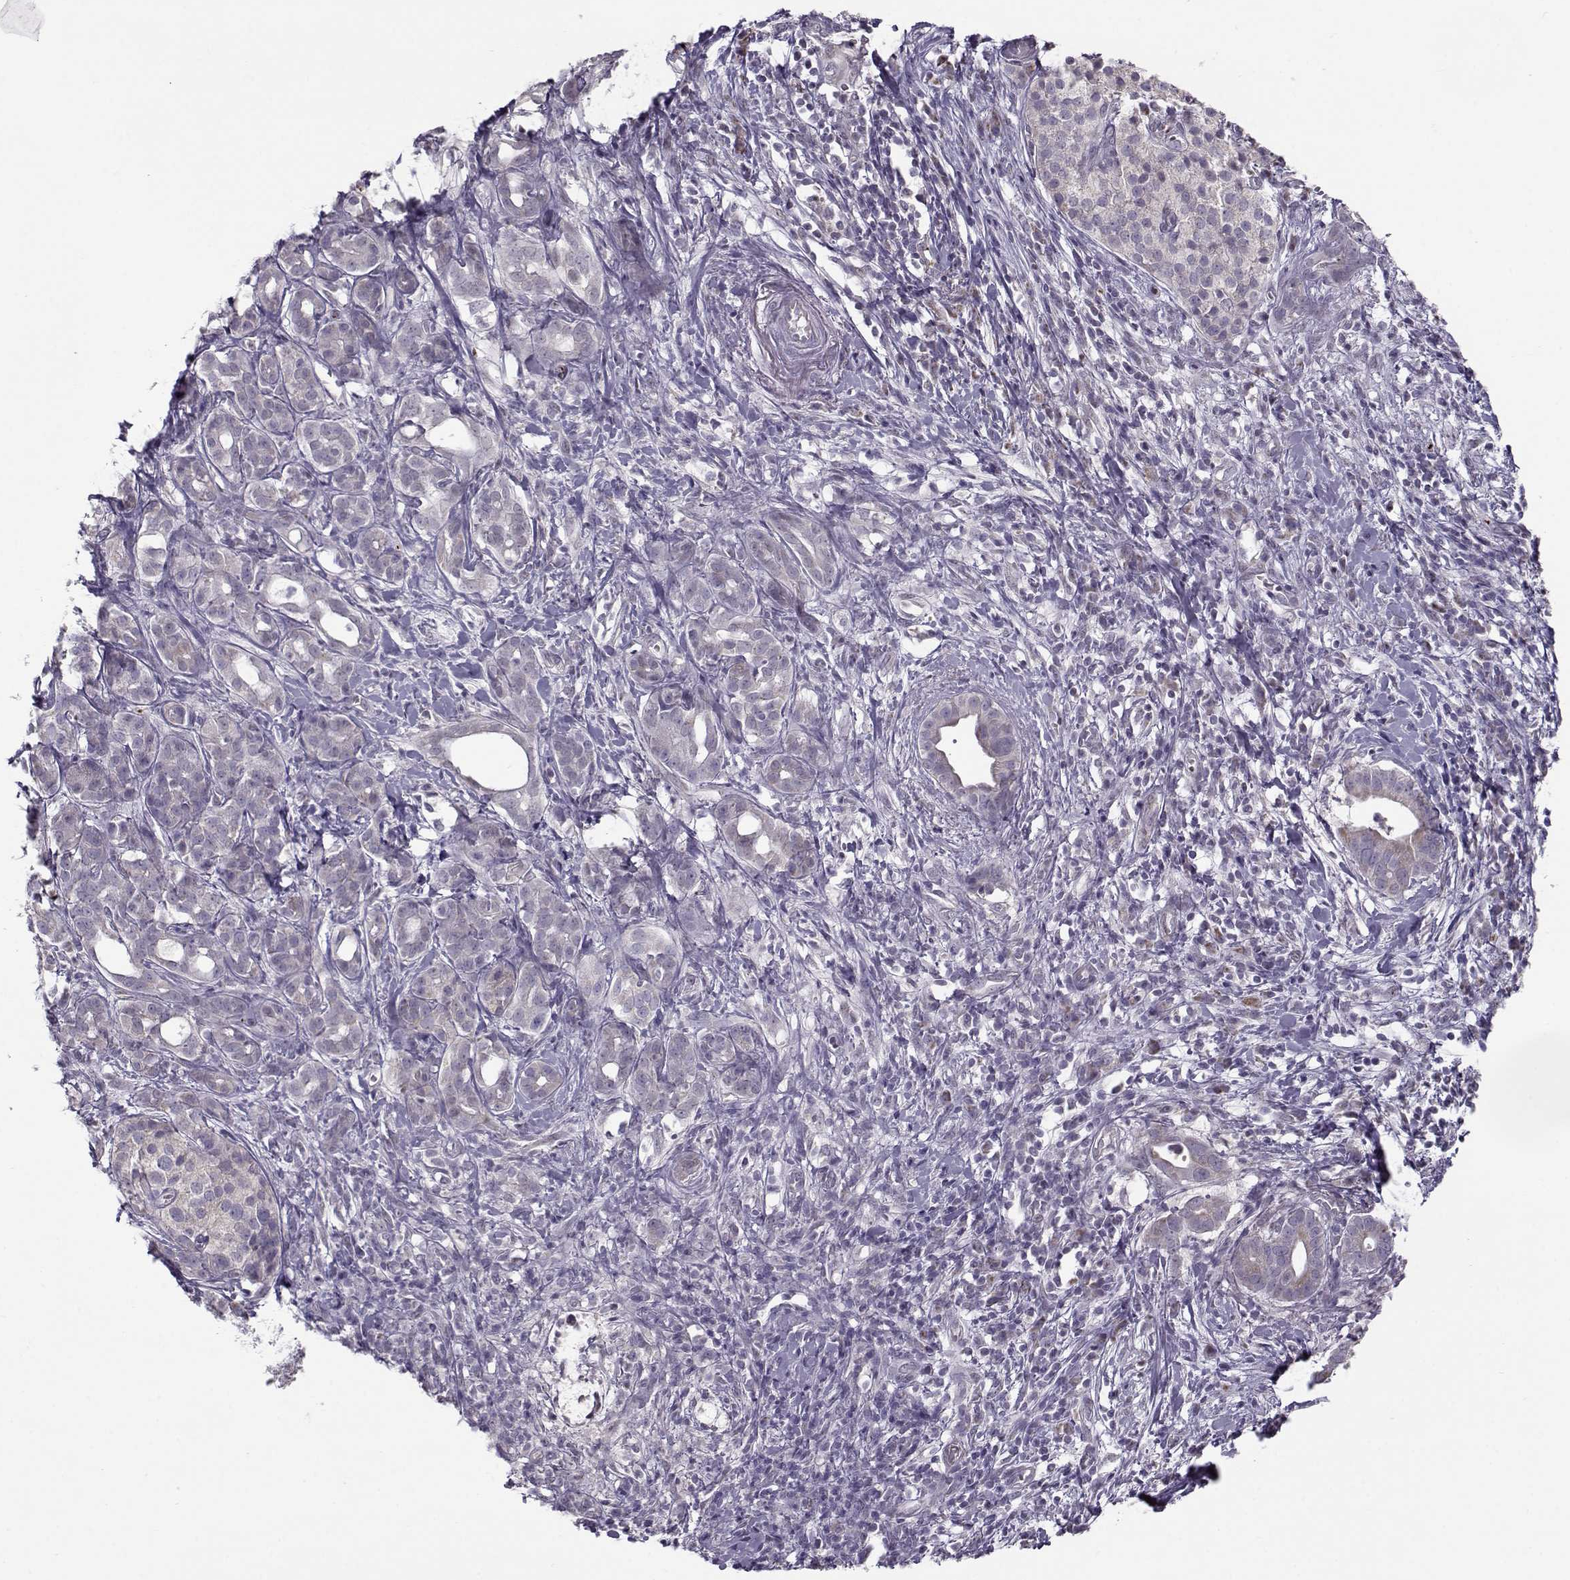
{"staining": {"intensity": "negative", "quantity": "none", "location": "none"}, "tissue": "pancreatic cancer", "cell_type": "Tumor cells", "image_type": "cancer", "snomed": [{"axis": "morphology", "description": "Adenocarcinoma, NOS"}, {"axis": "topography", "description": "Pancreas"}], "caption": "Immunohistochemistry histopathology image of neoplastic tissue: human pancreatic cancer (adenocarcinoma) stained with DAB (3,3'-diaminobenzidine) exhibits no significant protein staining in tumor cells.", "gene": "KLF17", "patient": {"sex": "male", "age": 61}}